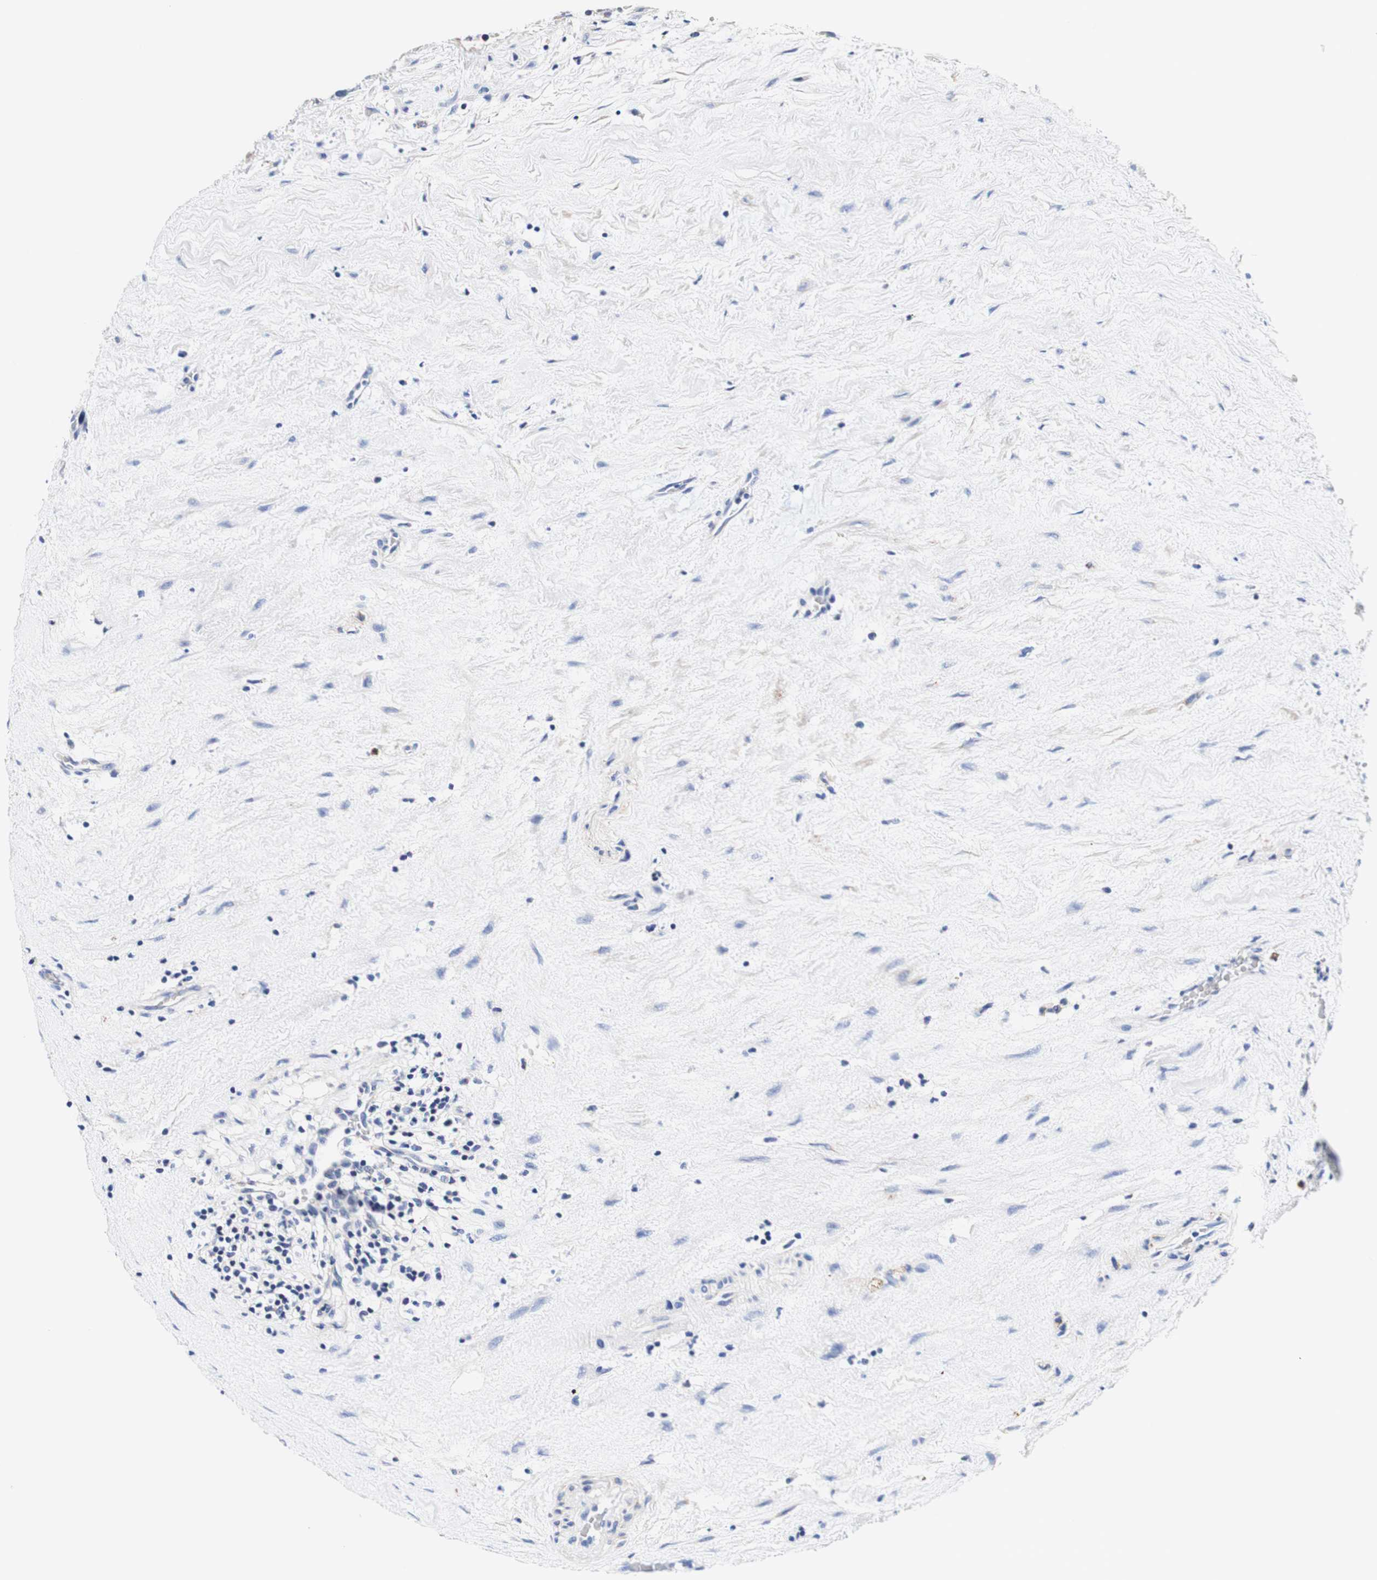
{"staining": {"intensity": "negative", "quantity": "none", "location": "none"}, "tissue": "testis cancer", "cell_type": "Tumor cells", "image_type": "cancer", "snomed": [{"axis": "morphology", "description": "Seminoma, NOS"}, {"axis": "topography", "description": "Testis"}], "caption": "Immunohistochemistry photomicrograph of human testis seminoma stained for a protein (brown), which reveals no positivity in tumor cells. (DAB IHC, high magnification).", "gene": "CAMK4", "patient": {"sex": "male", "age": 71}}